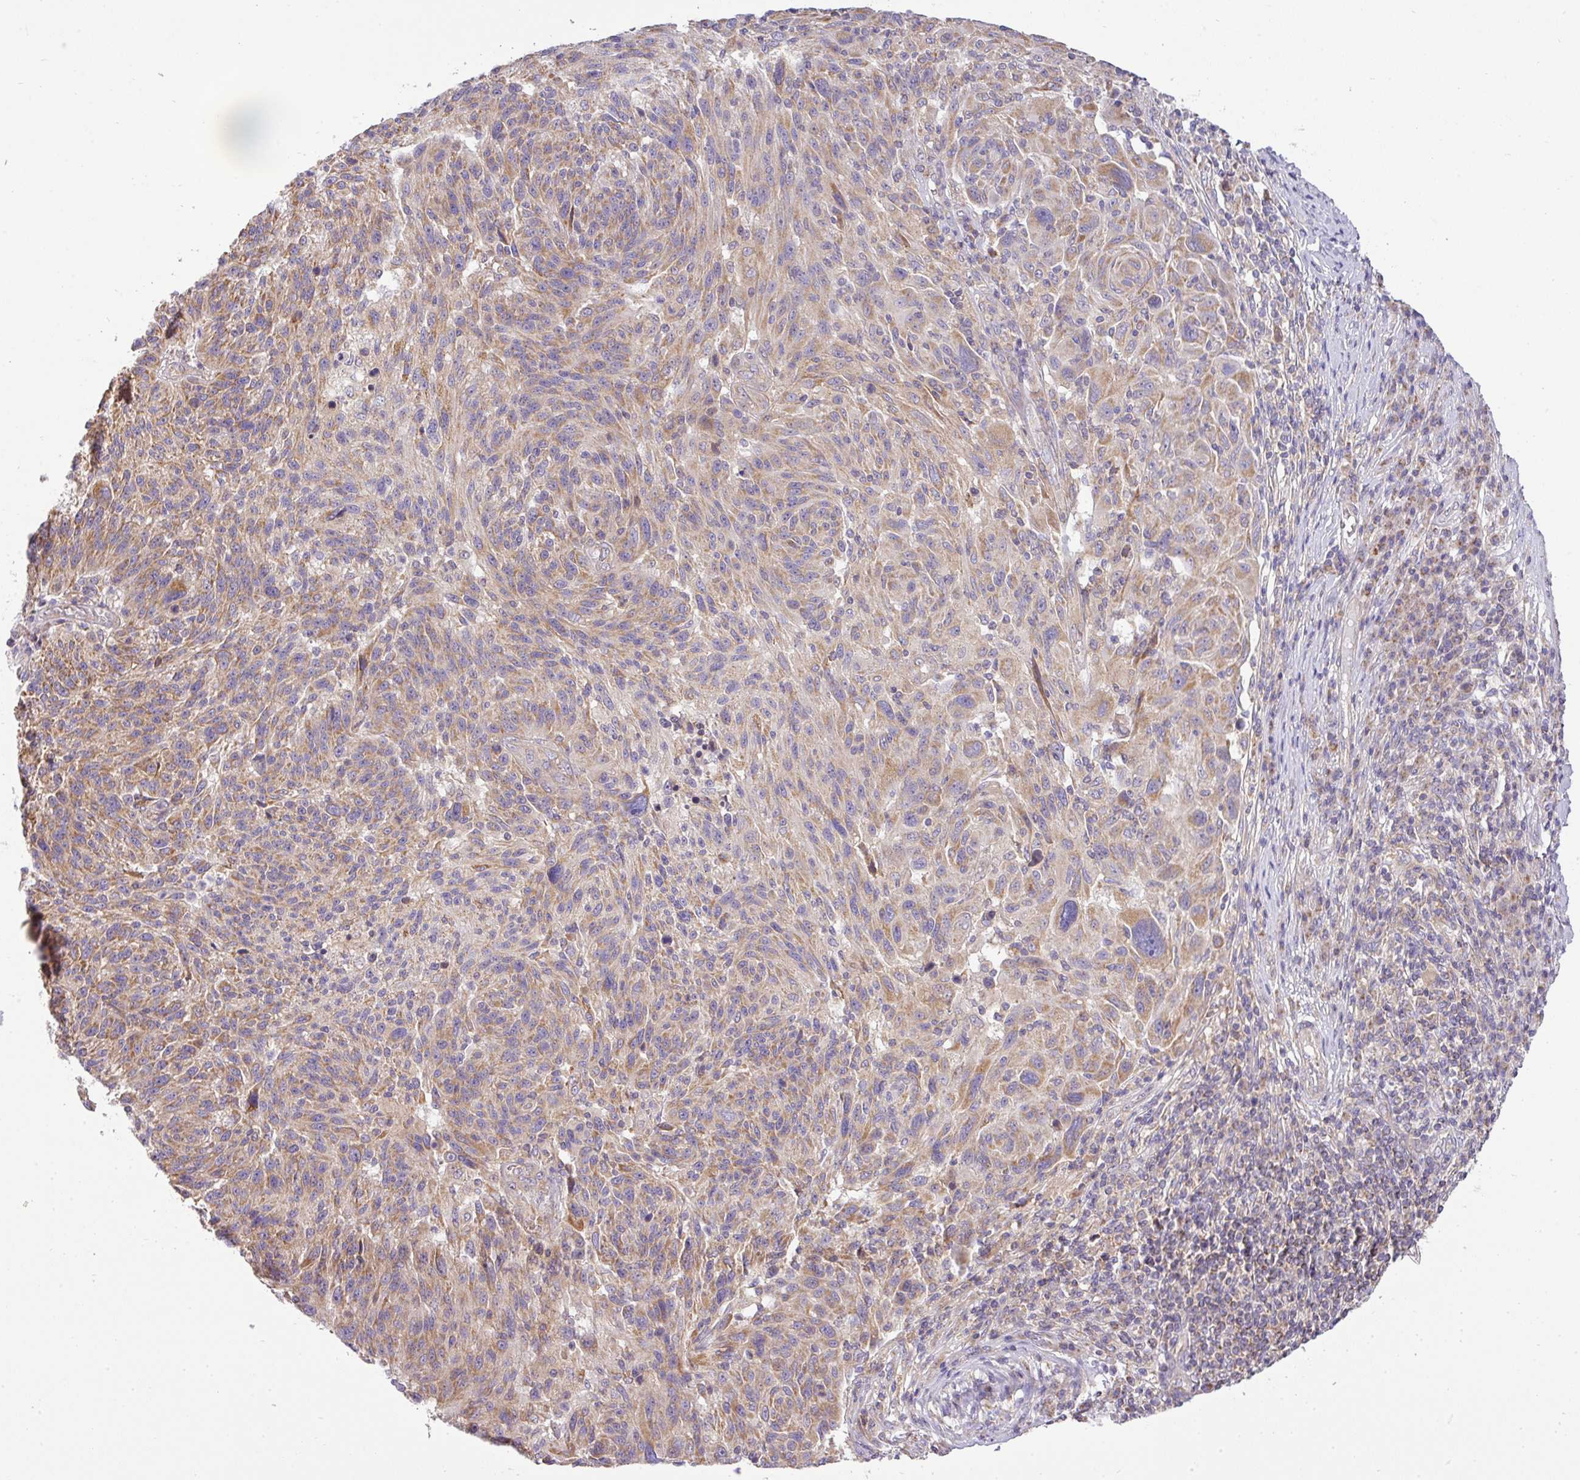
{"staining": {"intensity": "moderate", "quantity": "25%-75%", "location": "cytoplasmic/membranous"}, "tissue": "melanoma", "cell_type": "Tumor cells", "image_type": "cancer", "snomed": [{"axis": "morphology", "description": "Malignant melanoma, NOS"}, {"axis": "topography", "description": "Skin"}], "caption": "An image of melanoma stained for a protein displays moderate cytoplasmic/membranous brown staining in tumor cells. The protein is shown in brown color, while the nuclei are stained blue.", "gene": "ZNF211", "patient": {"sex": "male", "age": 53}}